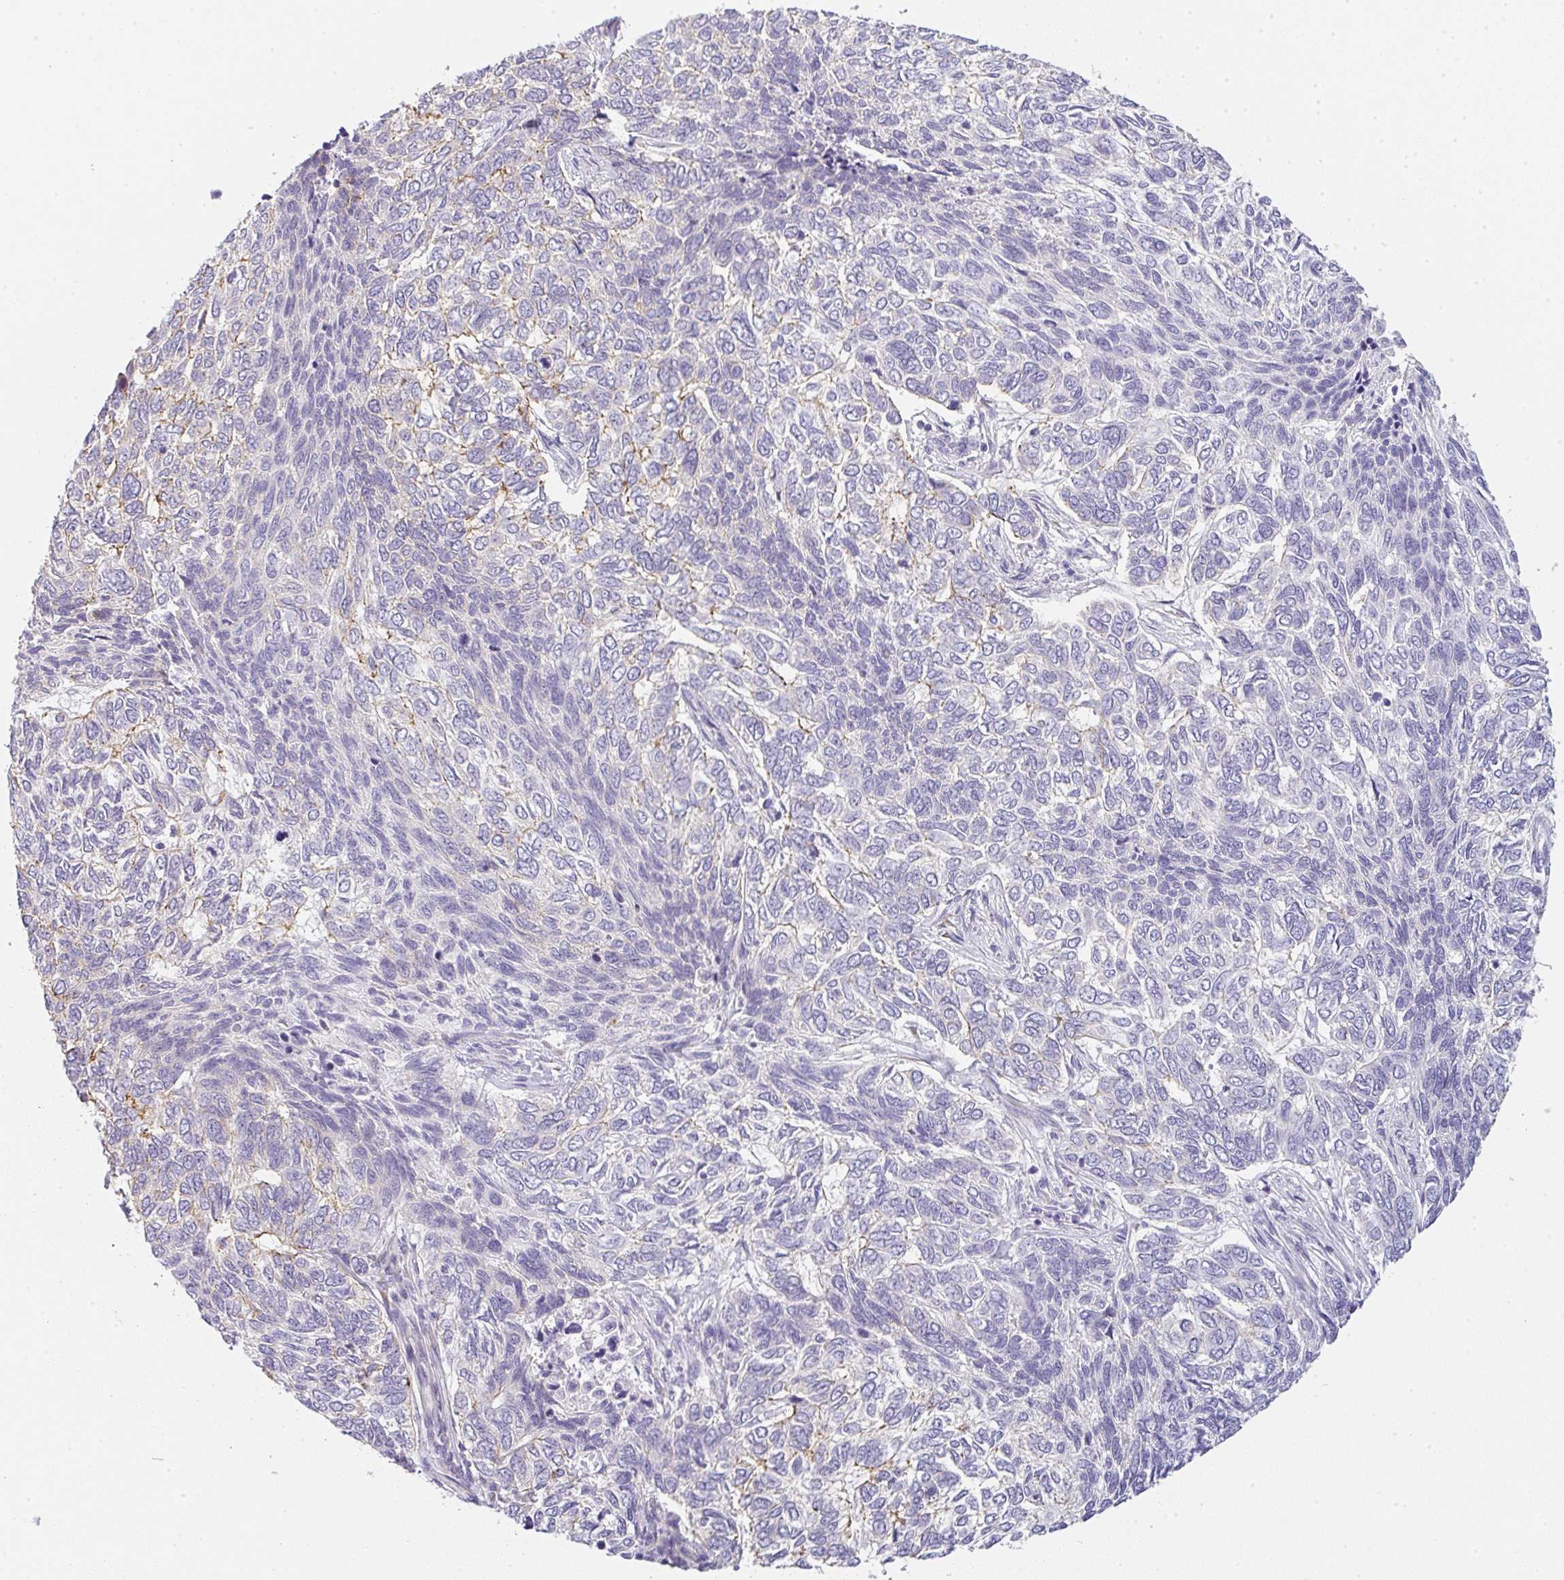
{"staining": {"intensity": "negative", "quantity": "none", "location": "none"}, "tissue": "skin cancer", "cell_type": "Tumor cells", "image_type": "cancer", "snomed": [{"axis": "morphology", "description": "Basal cell carcinoma"}, {"axis": "topography", "description": "Skin"}], "caption": "Immunohistochemistry micrograph of neoplastic tissue: human basal cell carcinoma (skin) stained with DAB (3,3'-diaminobenzidine) exhibits no significant protein positivity in tumor cells.", "gene": "LPAR4", "patient": {"sex": "female", "age": 65}}